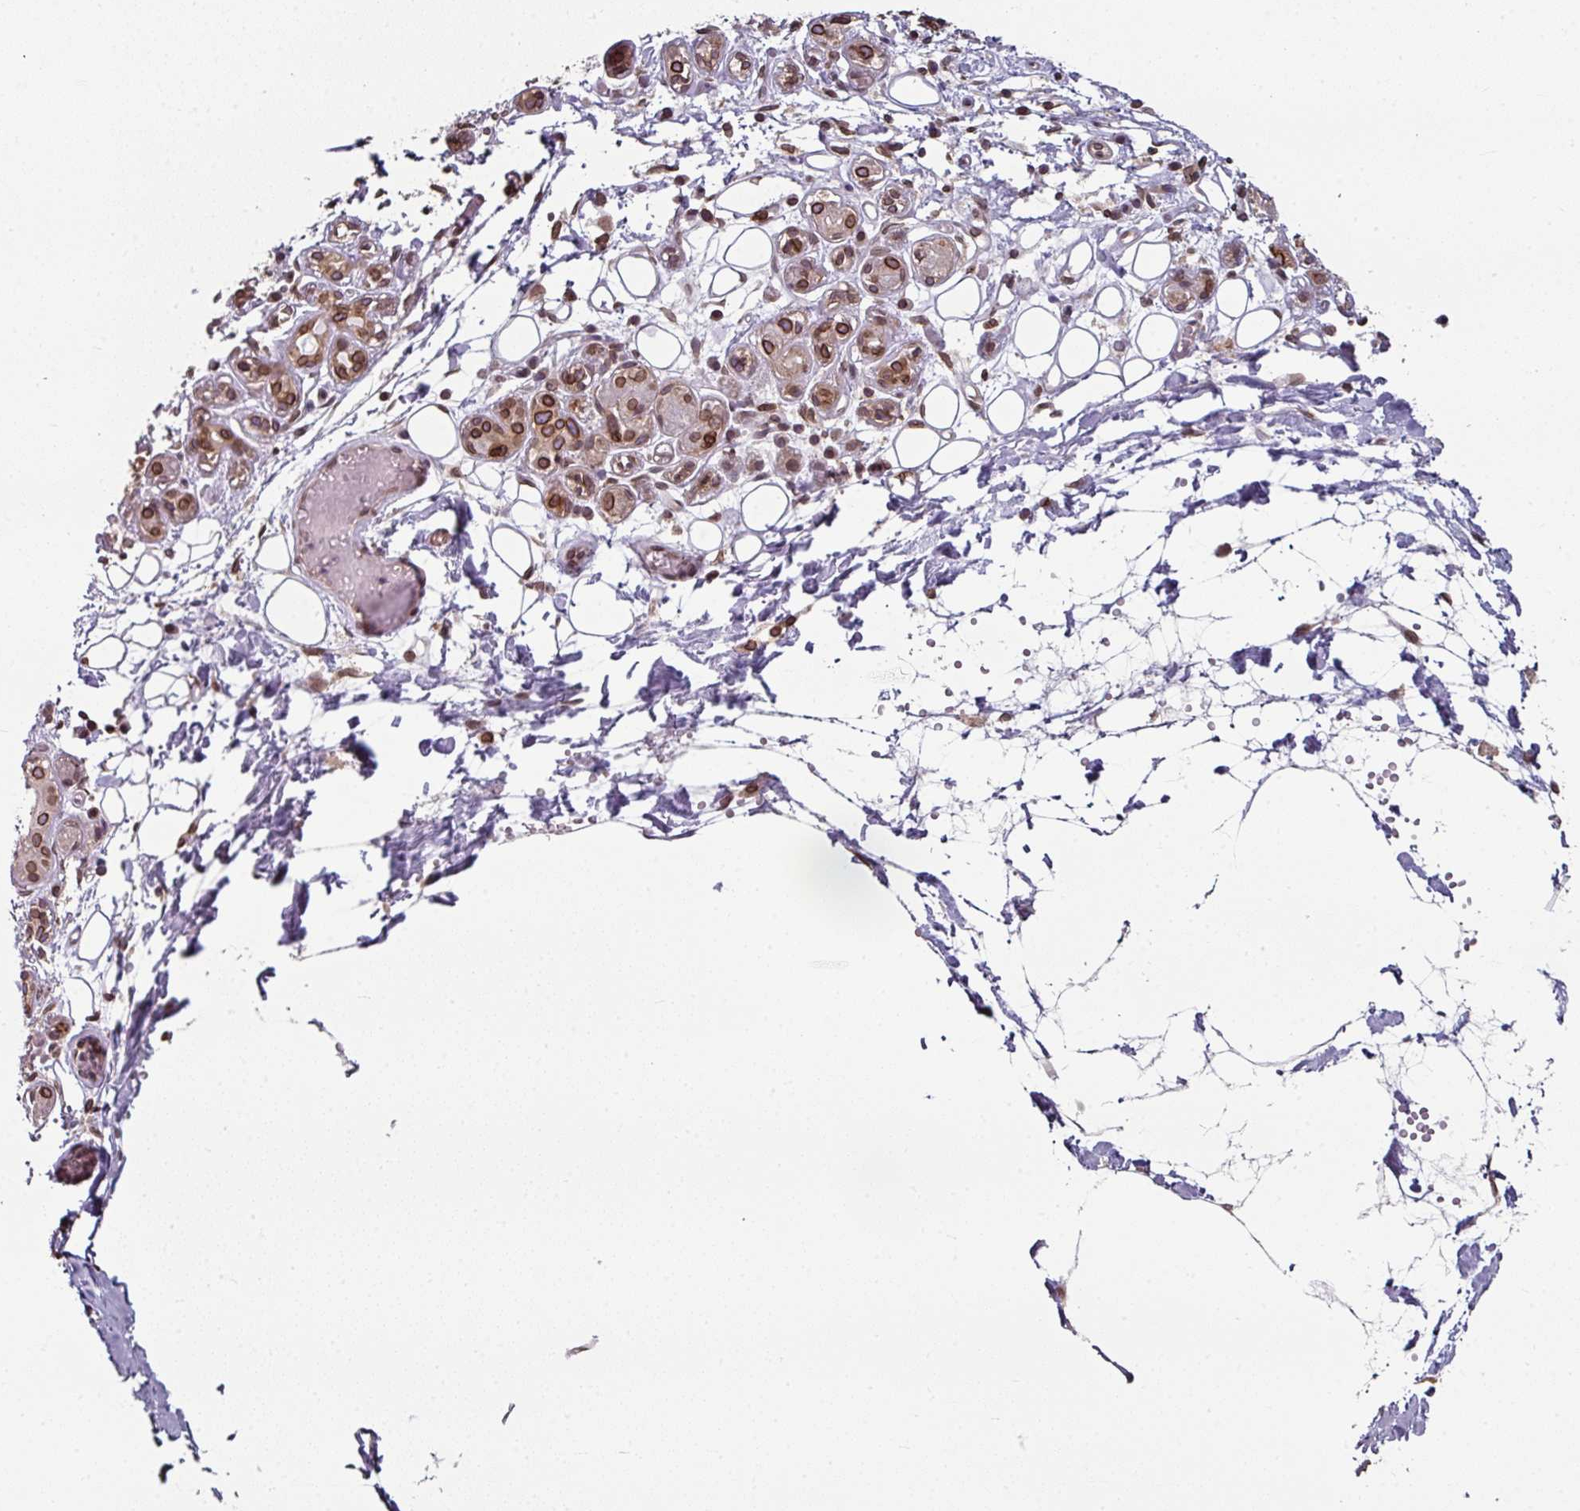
{"staining": {"intensity": "strong", "quantity": ">75%", "location": "cytoplasmic/membranous,nuclear"}, "tissue": "salivary gland", "cell_type": "Glandular cells", "image_type": "normal", "snomed": [{"axis": "morphology", "description": "Normal tissue, NOS"}, {"axis": "topography", "description": "Salivary gland"}], "caption": "Strong cytoplasmic/membranous,nuclear expression for a protein is present in approximately >75% of glandular cells of benign salivary gland using immunohistochemistry (IHC).", "gene": "RANGAP1", "patient": {"sex": "male", "age": 54}}